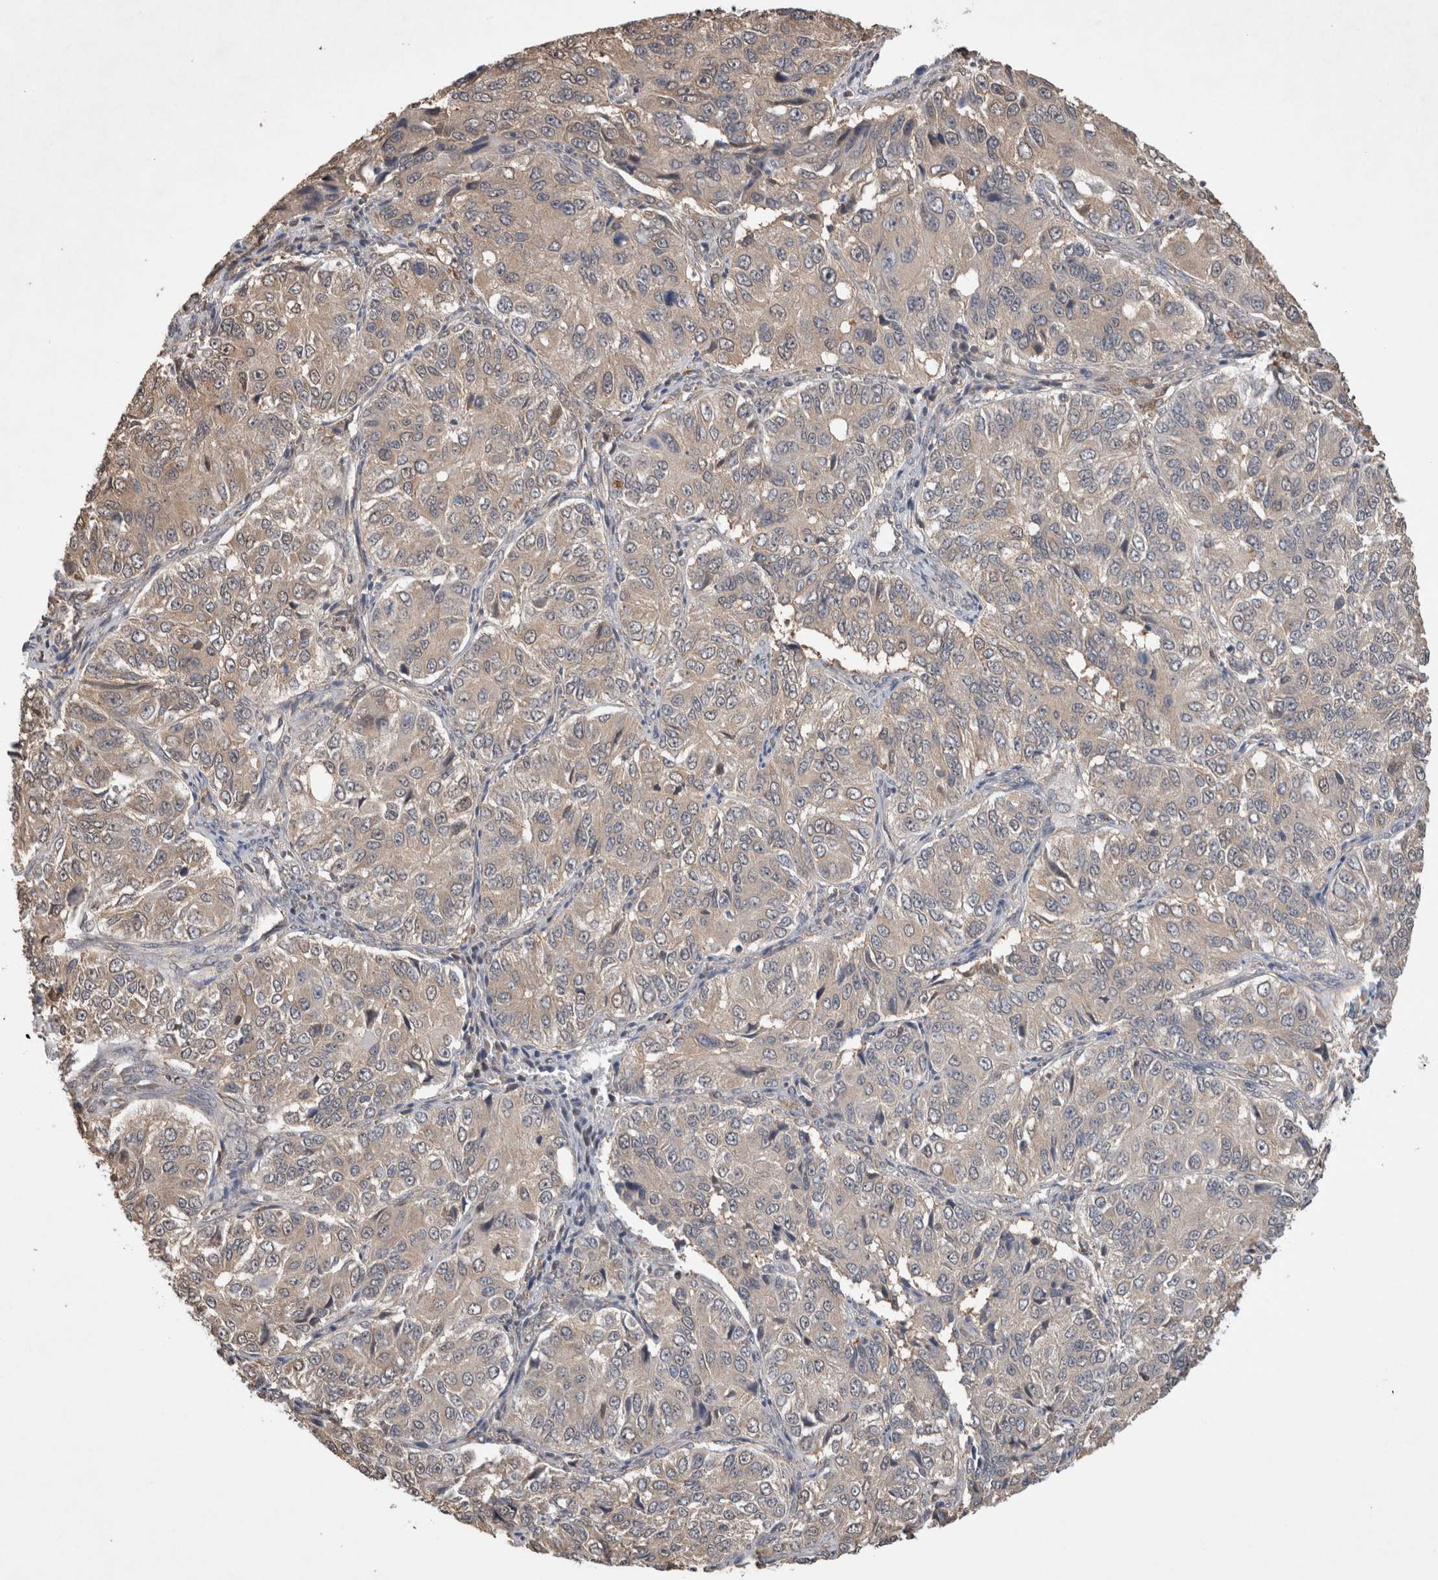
{"staining": {"intensity": "weak", "quantity": "<25%", "location": "cytoplasmic/membranous"}, "tissue": "ovarian cancer", "cell_type": "Tumor cells", "image_type": "cancer", "snomed": [{"axis": "morphology", "description": "Carcinoma, endometroid"}, {"axis": "topography", "description": "Ovary"}], "caption": "The immunohistochemistry (IHC) micrograph has no significant expression in tumor cells of ovarian endometroid carcinoma tissue. Brightfield microscopy of immunohistochemistry stained with DAB (3,3'-diaminobenzidine) (brown) and hematoxylin (blue), captured at high magnification.", "gene": "TRIM5", "patient": {"sex": "female", "age": 51}}